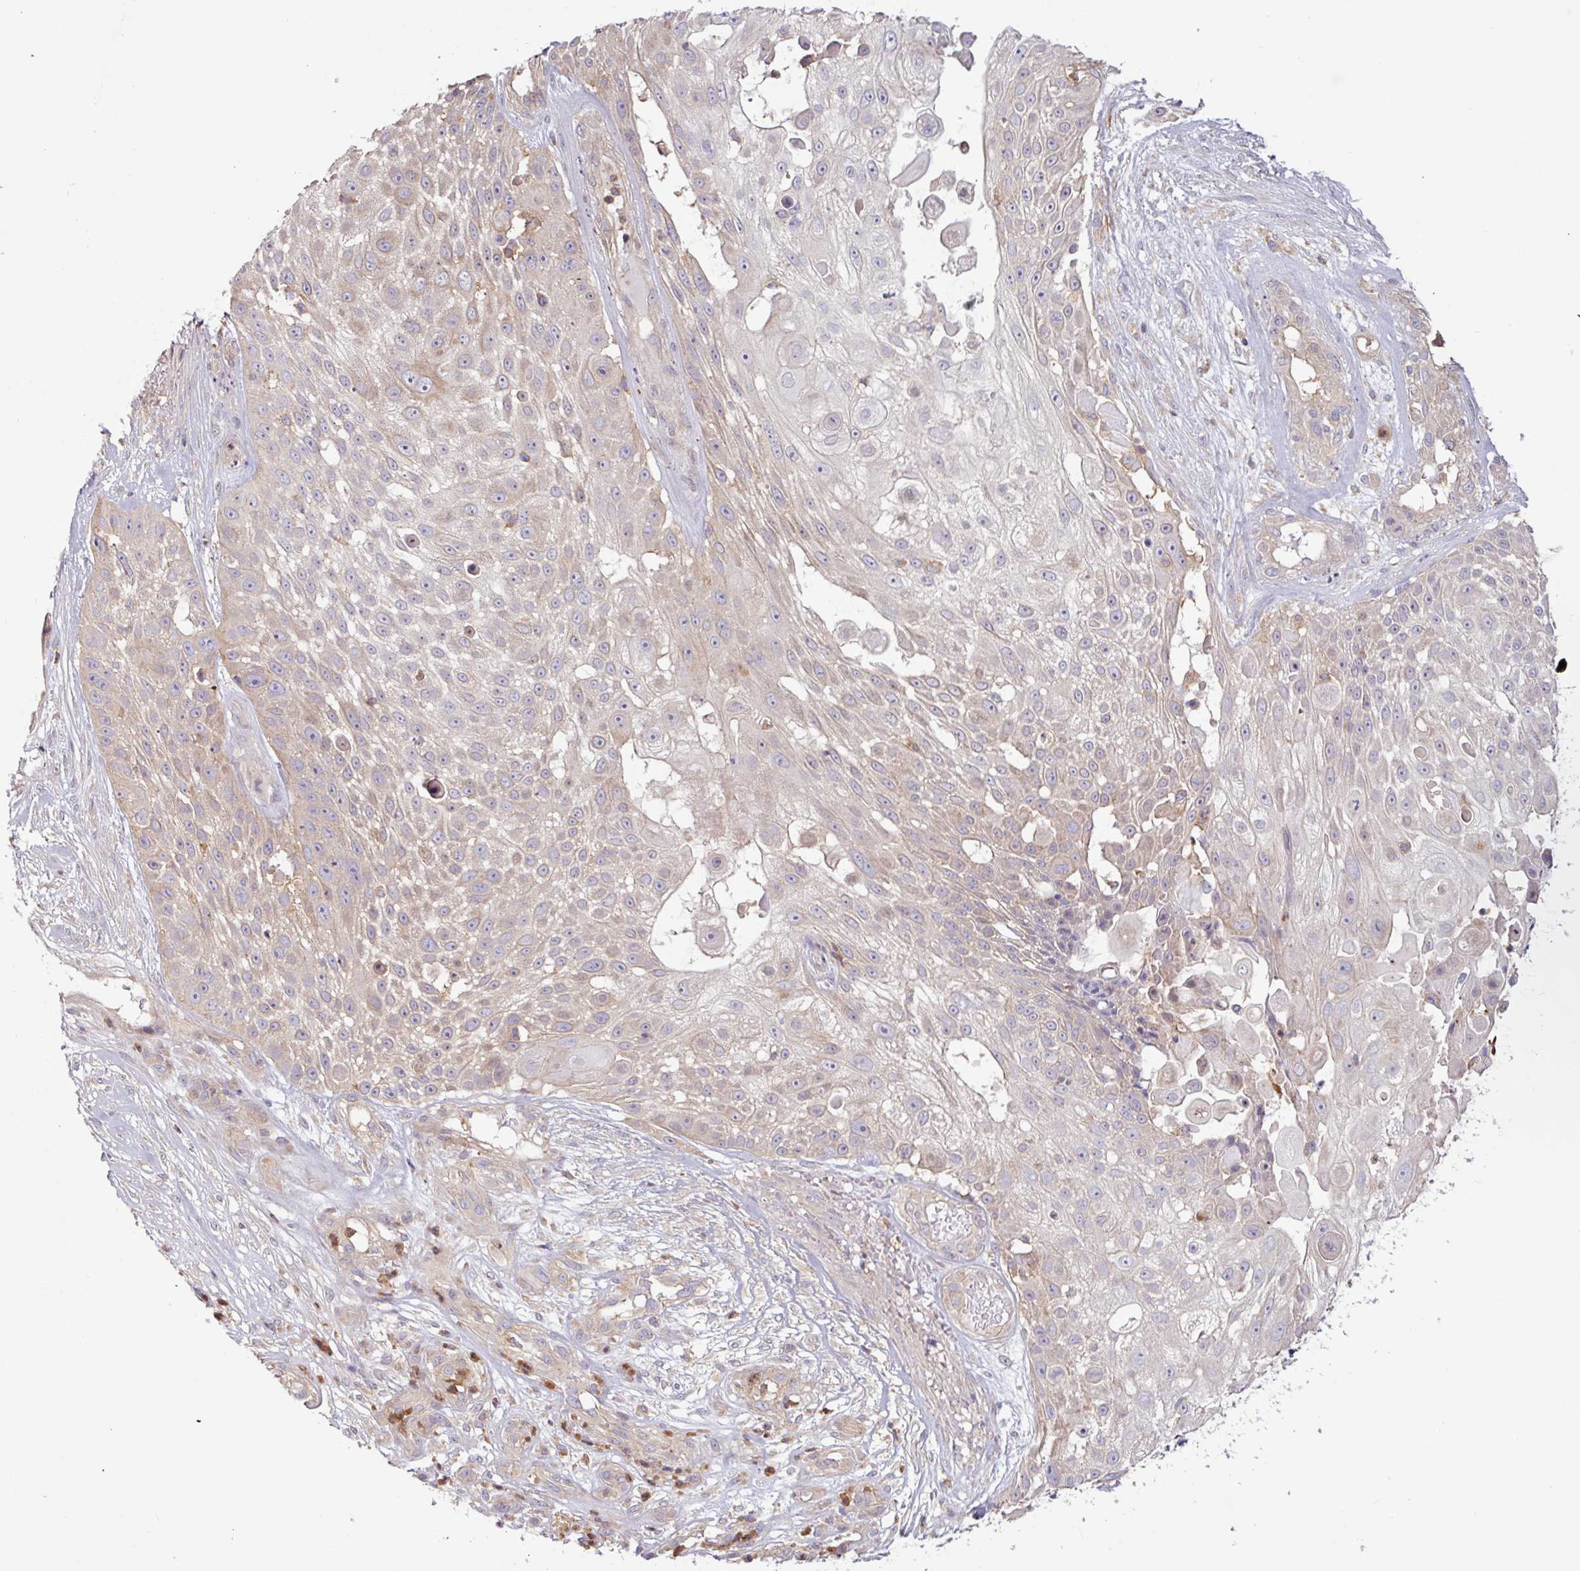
{"staining": {"intensity": "weak", "quantity": "<25%", "location": "cytoplasmic/membranous"}, "tissue": "skin cancer", "cell_type": "Tumor cells", "image_type": "cancer", "snomed": [{"axis": "morphology", "description": "Squamous cell carcinoma, NOS"}, {"axis": "topography", "description": "Skin"}], "caption": "DAB immunohistochemical staining of skin cancer (squamous cell carcinoma) demonstrates no significant positivity in tumor cells.", "gene": "ACTR3", "patient": {"sex": "female", "age": 86}}